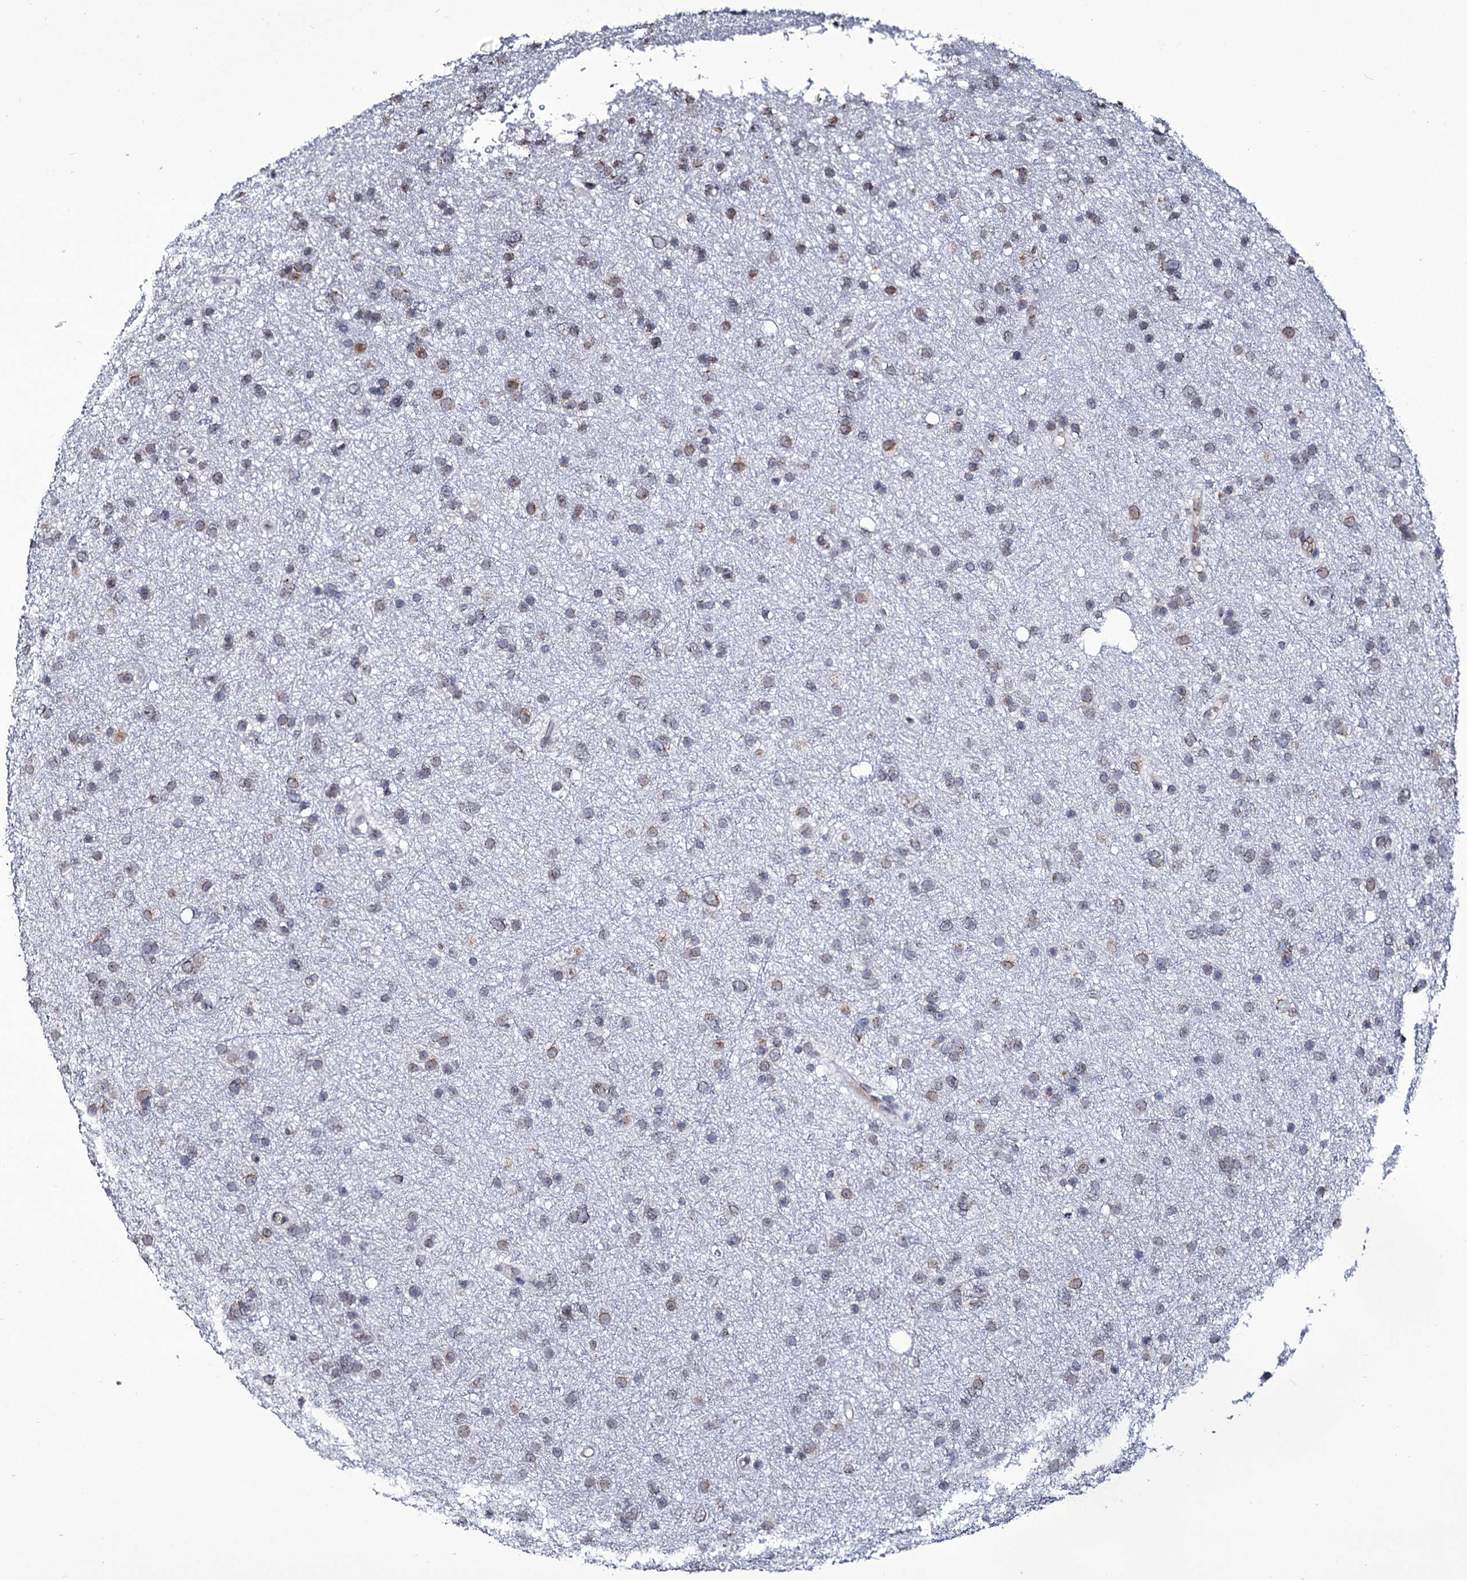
{"staining": {"intensity": "moderate", "quantity": "25%-75%", "location": "cytoplasmic/membranous,nuclear"}, "tissue": "glioma", "cell_type": "Tumor cells", "image_type": "cancer", "snomed": [{"axis": "morphology", "description": "Glioma, malignant, Low grade"}, {"axis": "topography", "description": "Cerebral cortex"}], "caption": "Immunohistochemistry (IHC) photomicrograph of neoplastic tissue: low-grade glioma (malignant) stained using immunohistochemistry reveals medium levels of moderate protein expression localized specifically in the cytoplasmic/membranous and nuclear of tumor cells, appearing as a cytoplasmic/membranous and nuclear brown color.", "gene": "ZC3H12C", "patient": {"sex": "female", "age": 39}}